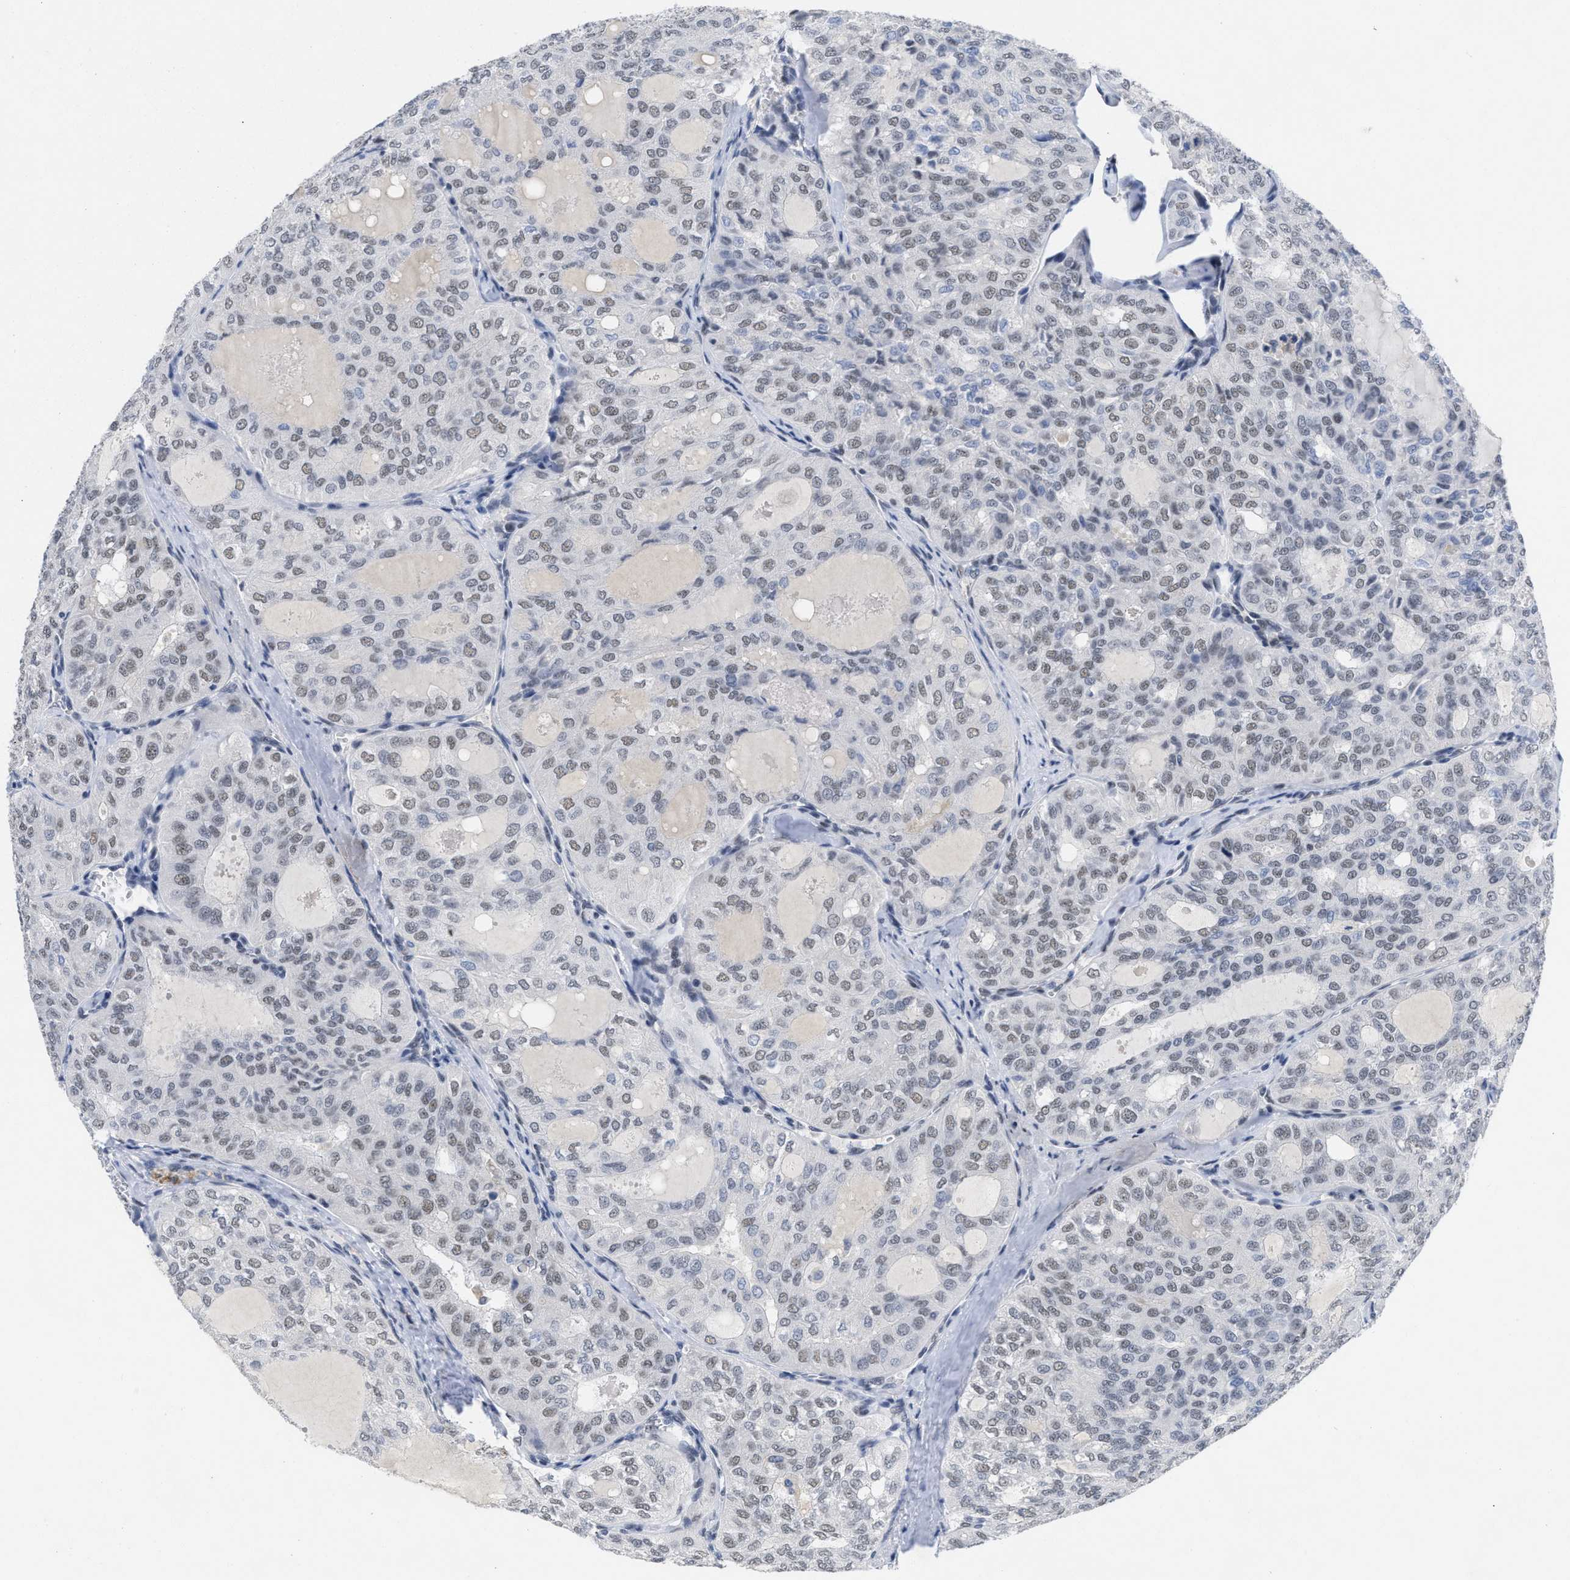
{"staining": {"intensity": "weak", "quantity": ">75%", "location": "nuclear"}, "tissue": "thyroid cancer", "cell_type": "Tumor cells", "image_type": "cancer", "snomed": [{"axis": "morphology", "description": "Follicular adenoma carcinoma, NOS"}, {"axis": "topography", "description": "Thyroid gland"}], "caption": "Immunohistochemistry histopathology image of neoplastic tissue: human thyroid follicular adenoma carcinoma stained using IHC exhibits low levels of weak protein expression localized specifically in the nuclear of tumor cells, appearing as a nuclear brown color.", "gene": "GGNBP2", "patient": {"sex": "male", "age": 75}}